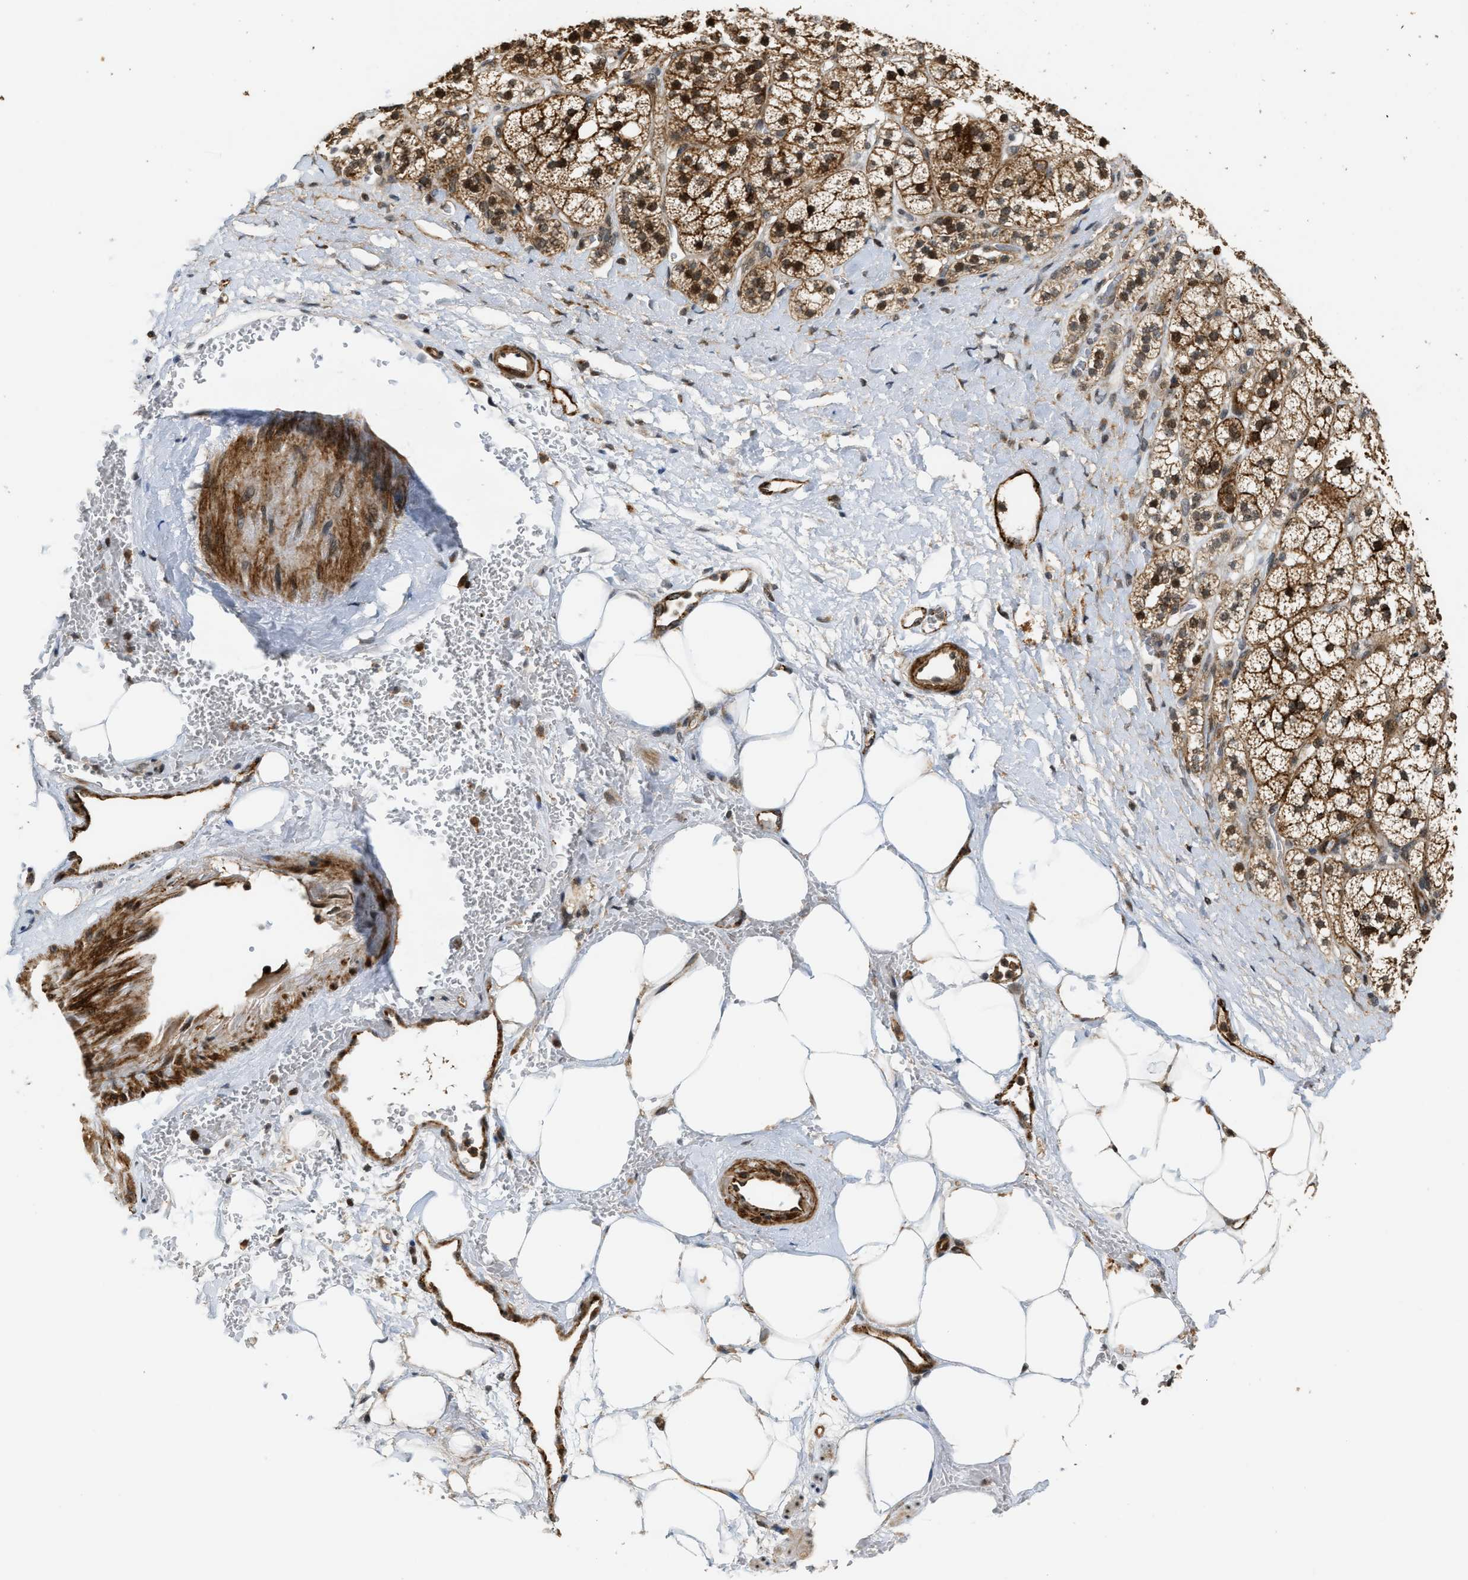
{"staining": {"intensity": "strong", "quantity": ">75%", "location": "cytoplasmic/membranous,nuclear"}, "tissue": "adrenal gland", "cell_type": "Glandular cells", "image_type": "normal", "snomed": [{"axis": "morphology", "description": "Normal tissue, NOS"}, {"axis": "topography", "description": "Adrenal gland"}], "caption": "This micrograph displays immunohistochemistry (IHC) staining of unremarkable adrenal gland, with high strong cytoplasmic/membranous,nuclear staining in about >75% of glandular cells.", "gene": "DPF2", "patient": {"sex": "male", "age": 56}}